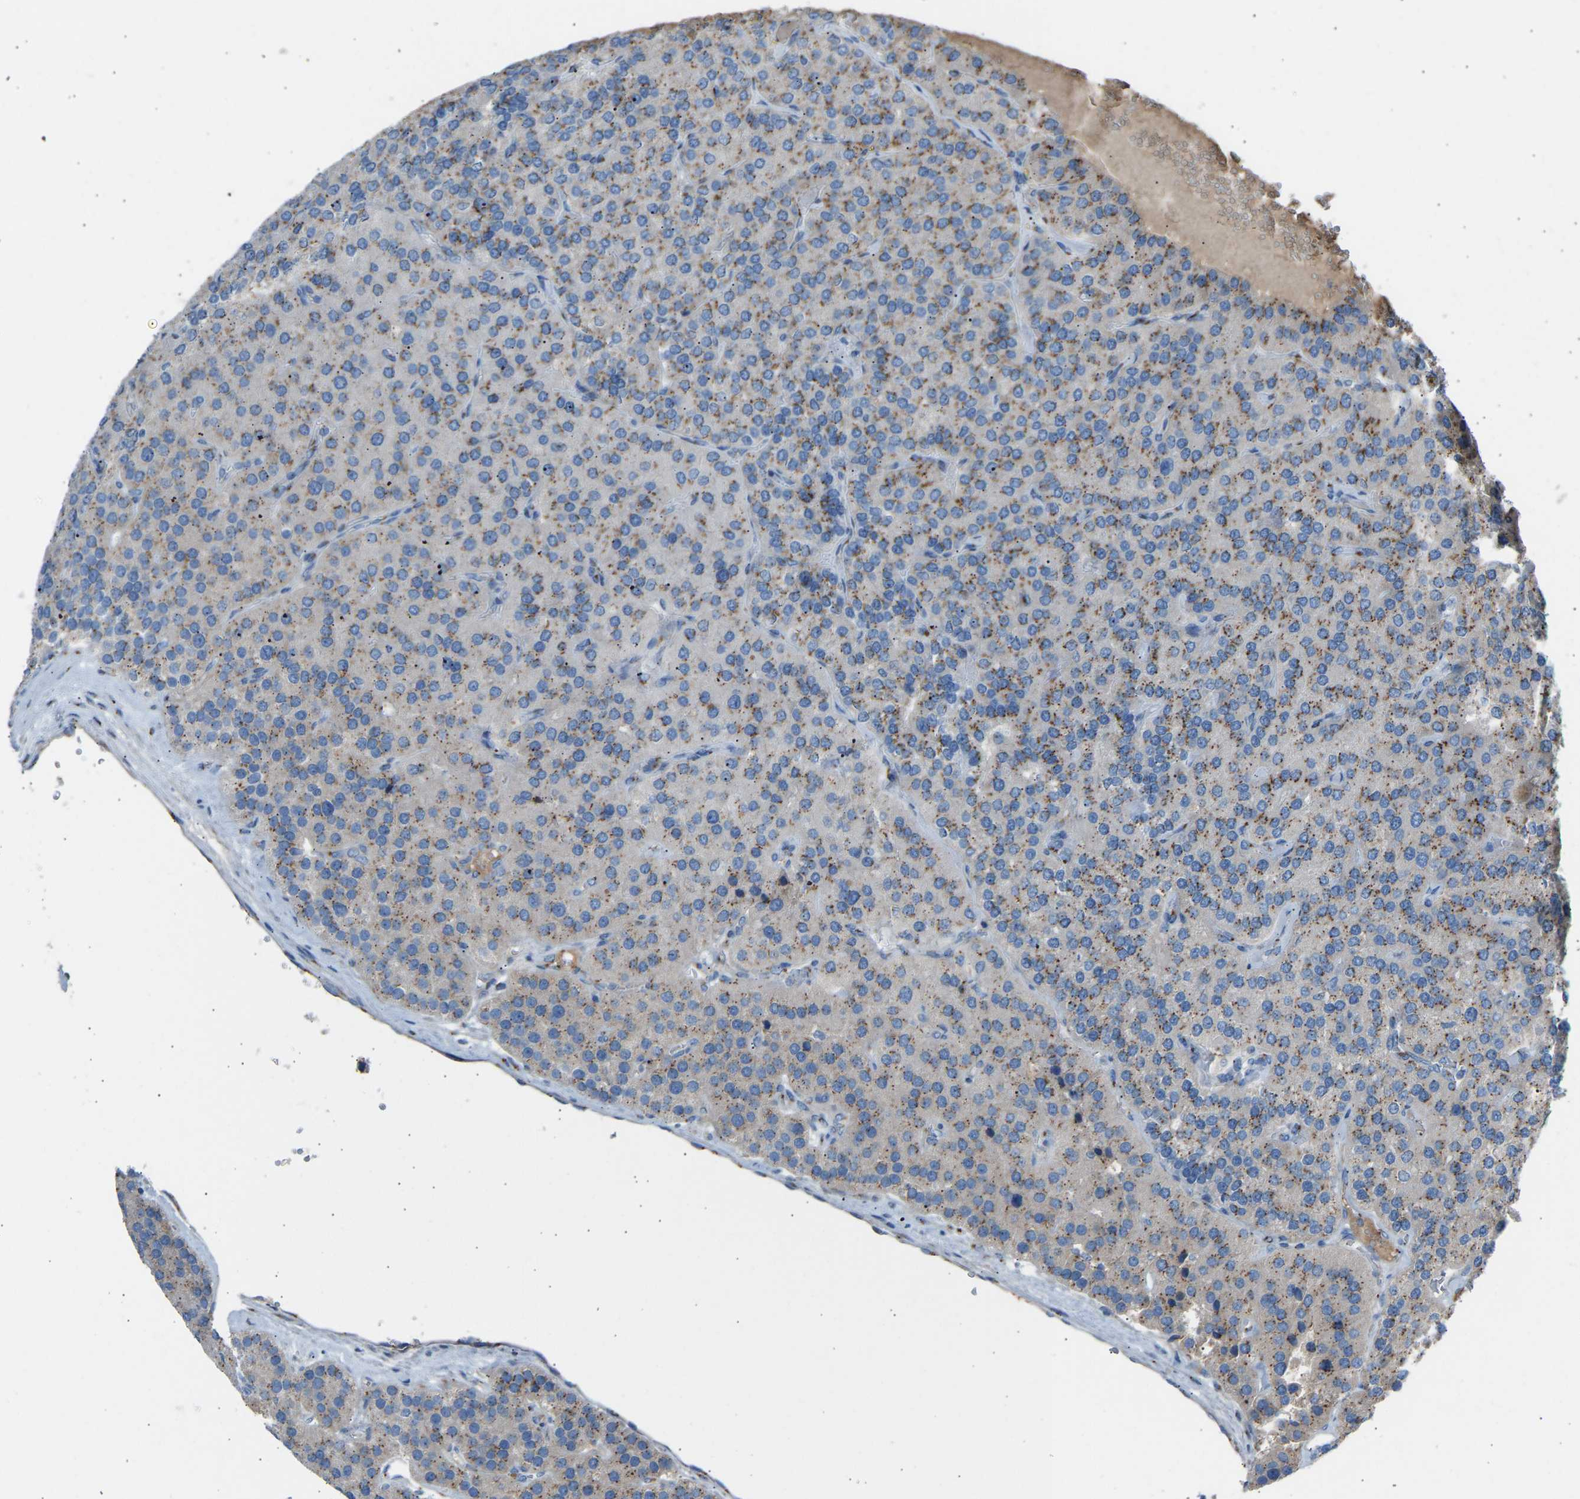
{"staining": {"intensity": "moderate", "quantity": "25%-75%", "location": "cytoplasmic/membranous"}, "tissue": "parathyroid gland", "cell_type": "Glandular cells", "image_type": "normal", "snomed": [{"axis": "morphology", "description": "Normal tissue, NOS"}, {"axis": "morphology", "description": "Adenoma, NOS"}, {"axis": "topography", "description": "Parathyroid gland"}], "caption": "Immunohistochemistry (IHC) histopathology image of benign parathyroid gland: human parathyroid gland stained using immunohistochemistry (IHC) displays medium levels of moderate protein expression localized specifically in the cytoplasmic/membranous of glandular cells, appearing as a cytoplasmic/membranous brown color.", "gene": "CYREN", "patient": {"sex": "female", "age": 86}}